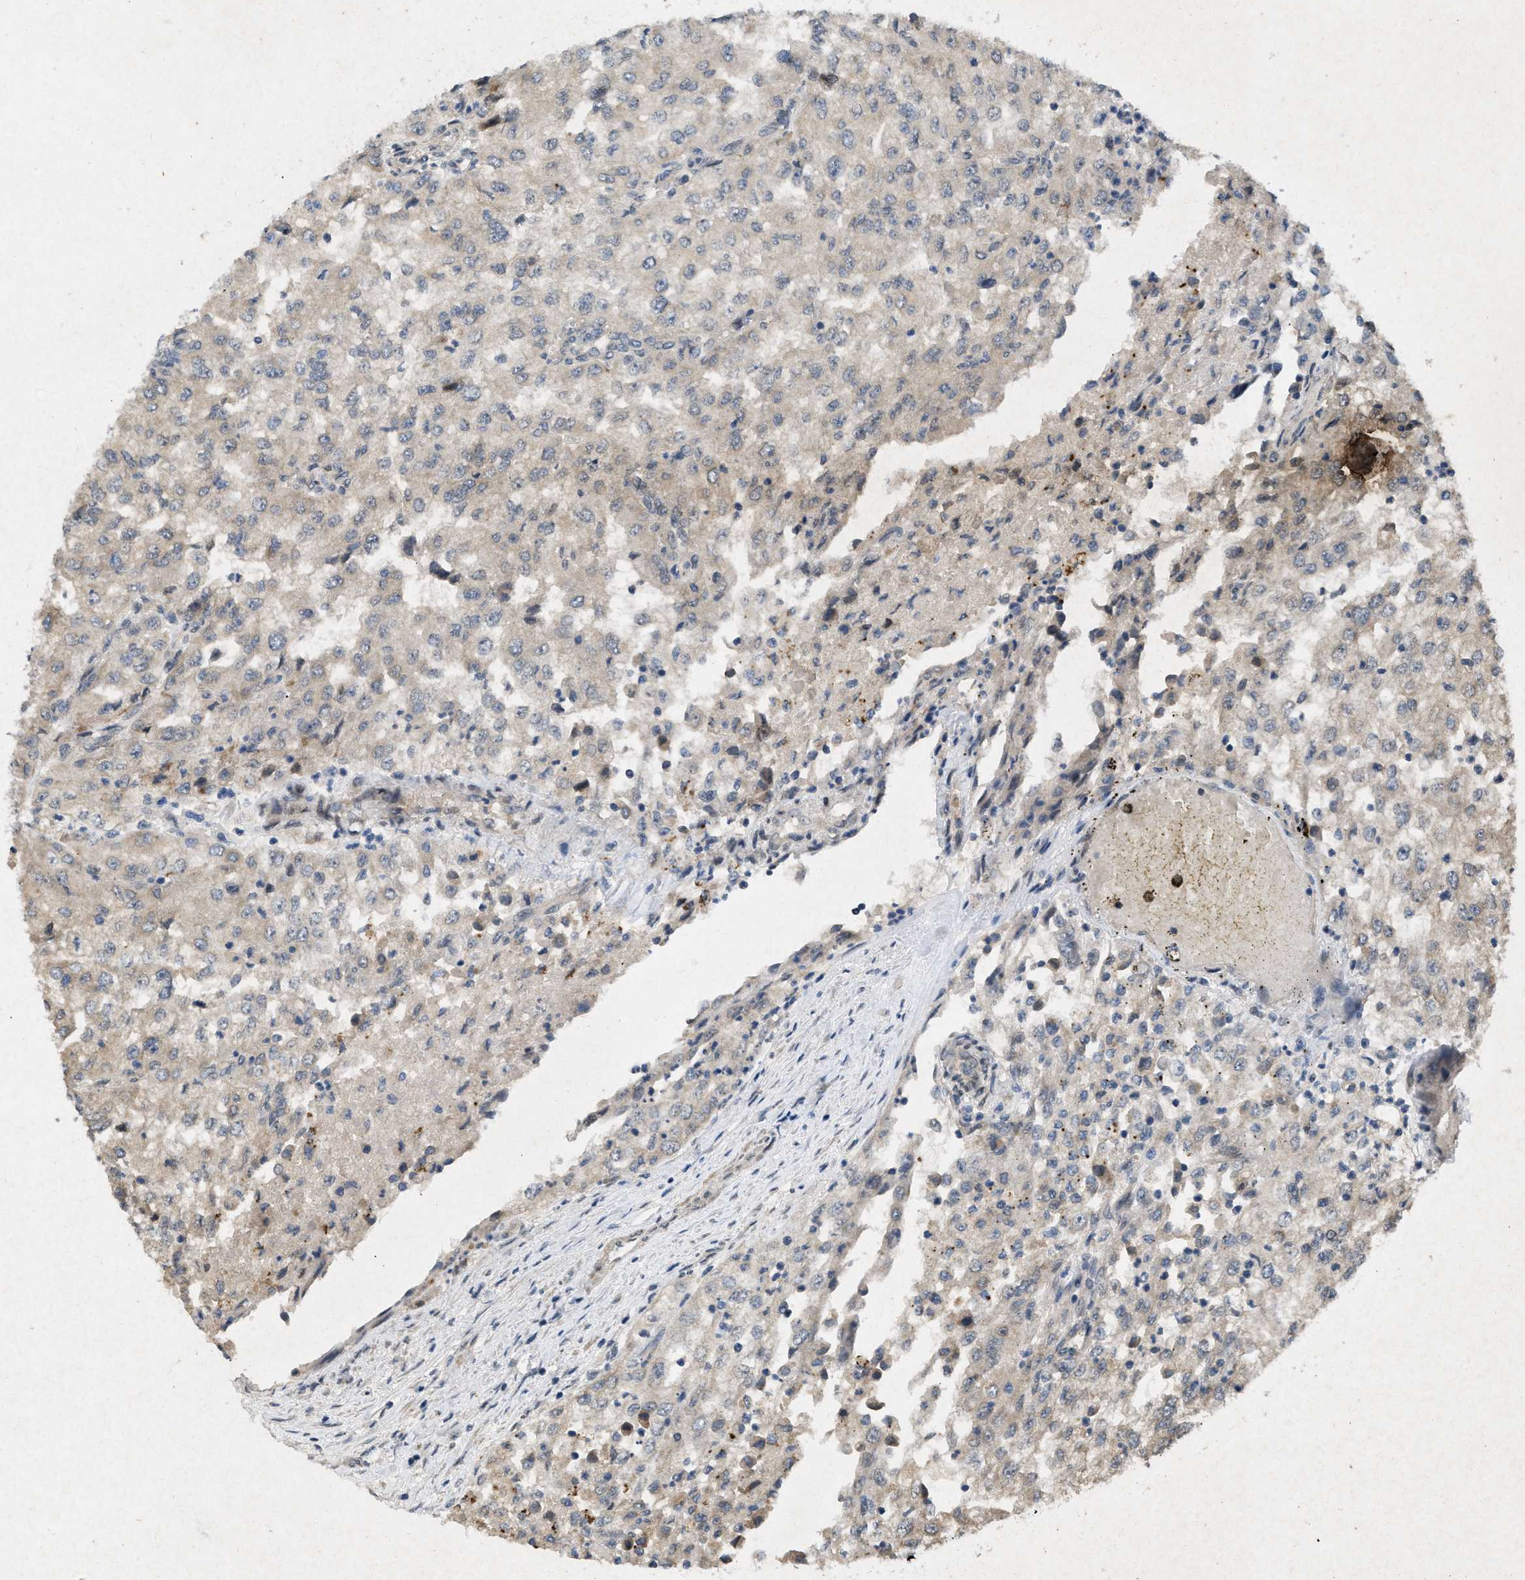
{"staining": {"intensity": "weak", "quantity": "25%-75%", "location": "cytoplasmic/membranous"}, "tissue": "renal cancer", "cell_type": "Tumor cells", "image_type": "cancer", "snomed": [{"axis": "morphology", "description": "Adenocarcinoma, NOS"}, {"axis": "topography", "description": "Kidney"}], "caption": "Renal cancer (adenocarcinoma) was stained to show a protein in brown. There is low levels of weak cytoplasmic/membranous staining in approximately 25%-75% of tumor cells.", "gene": "PRKG2", "patient": {"sex": "female", "age": 54}}